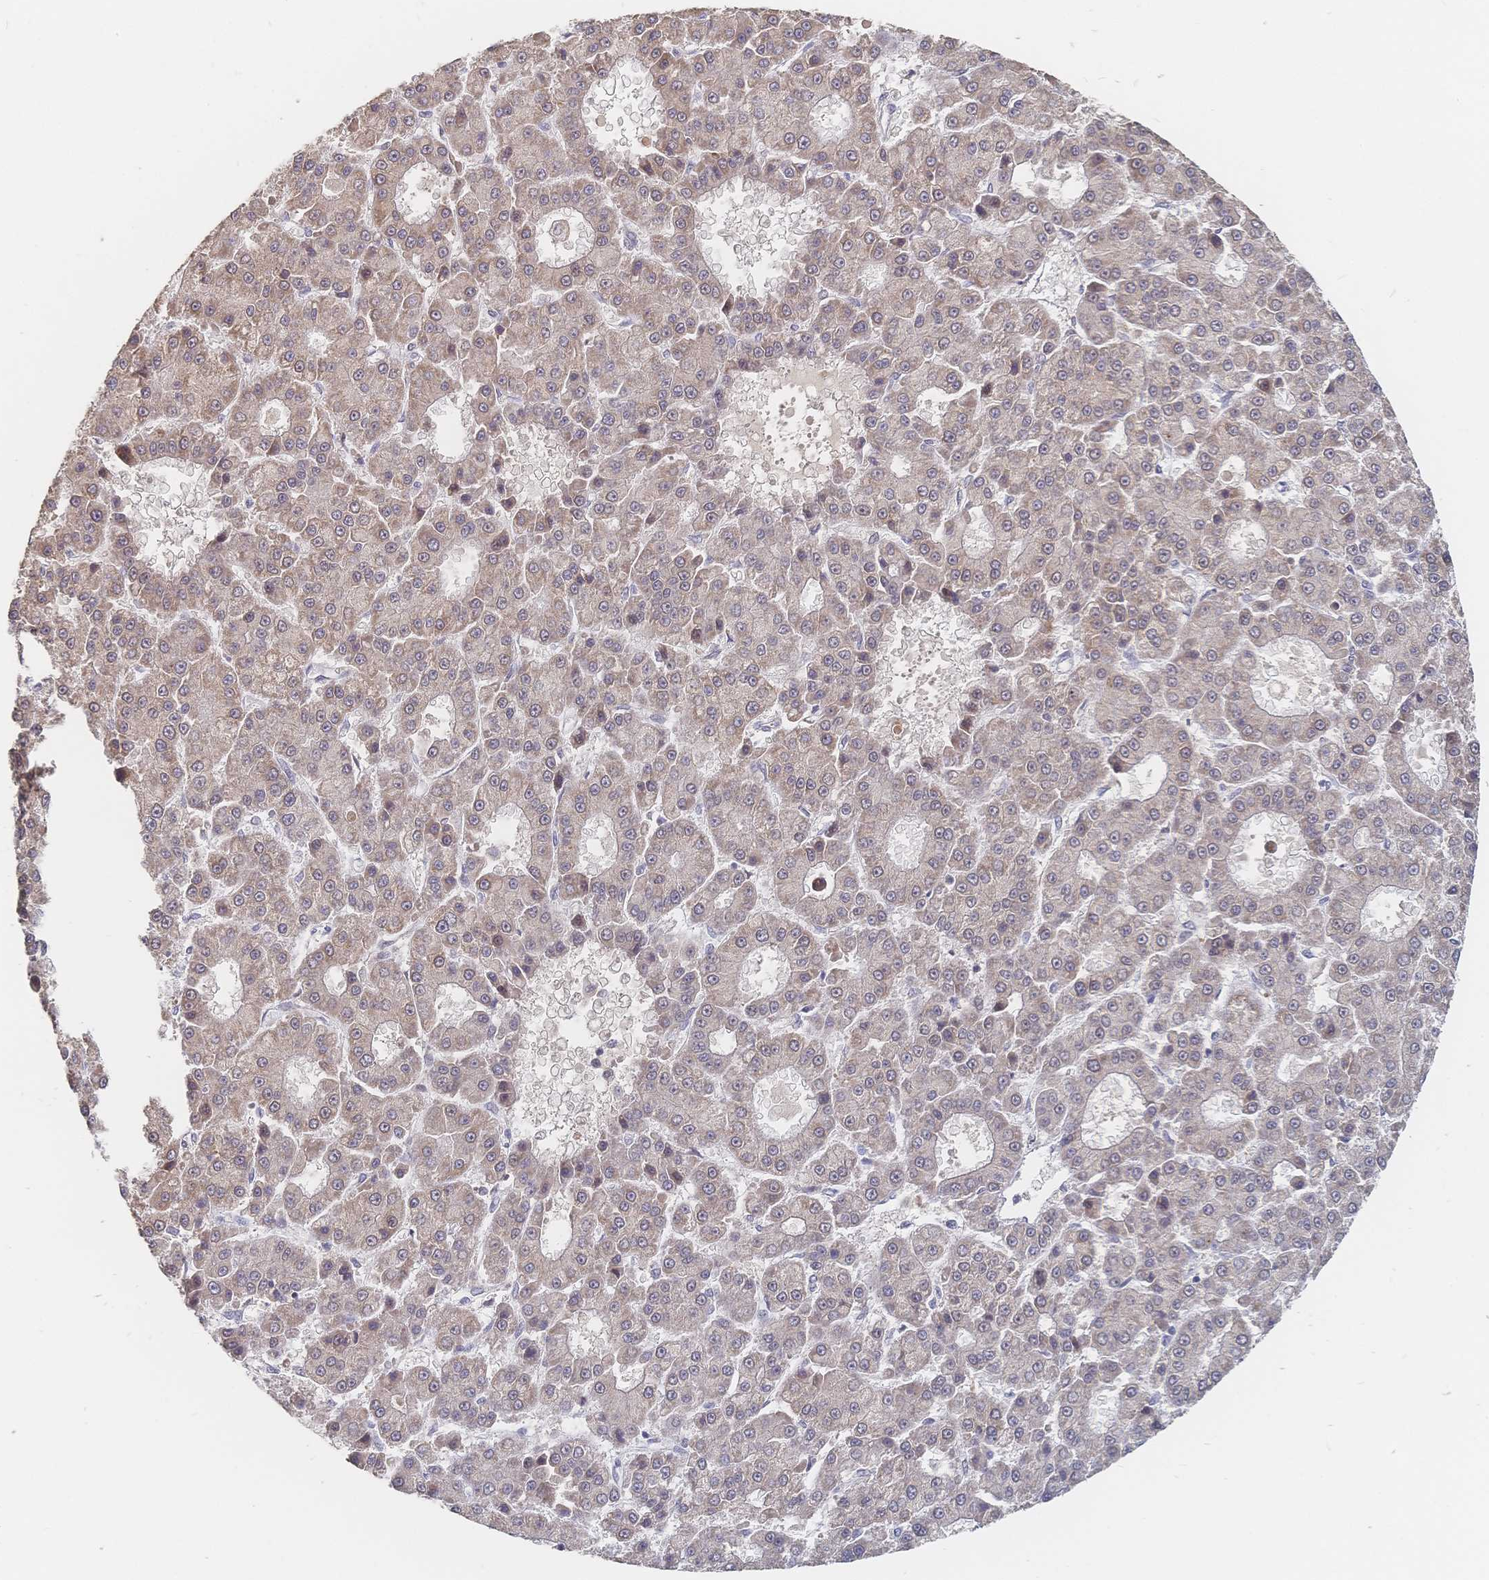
{"staining": {"intensity": "weak", "quantity": "25%-75%", "location": "cytoplasmic/membranous"}, "tissue": "liver cancer", "cell_type": "Tumor cells", "image_type": "cancer", "snomed": [{"axis": "morphology", "description": "Carcinoma, Hepatocellular, NOS"}, {"axis": "topography", "description": "Liver"}], "caption": "Immunohistochemistry (IHC) (DAB (3,3'-diaminobenzidine)) staining of liver cancer (hepatocellular carcinoma) shows weak cytoplasmic/membranous protein staining in about 25%-75% of tumor cells.", "gene": "LRP5", "patient": {"sex": "male", "age": 70}}